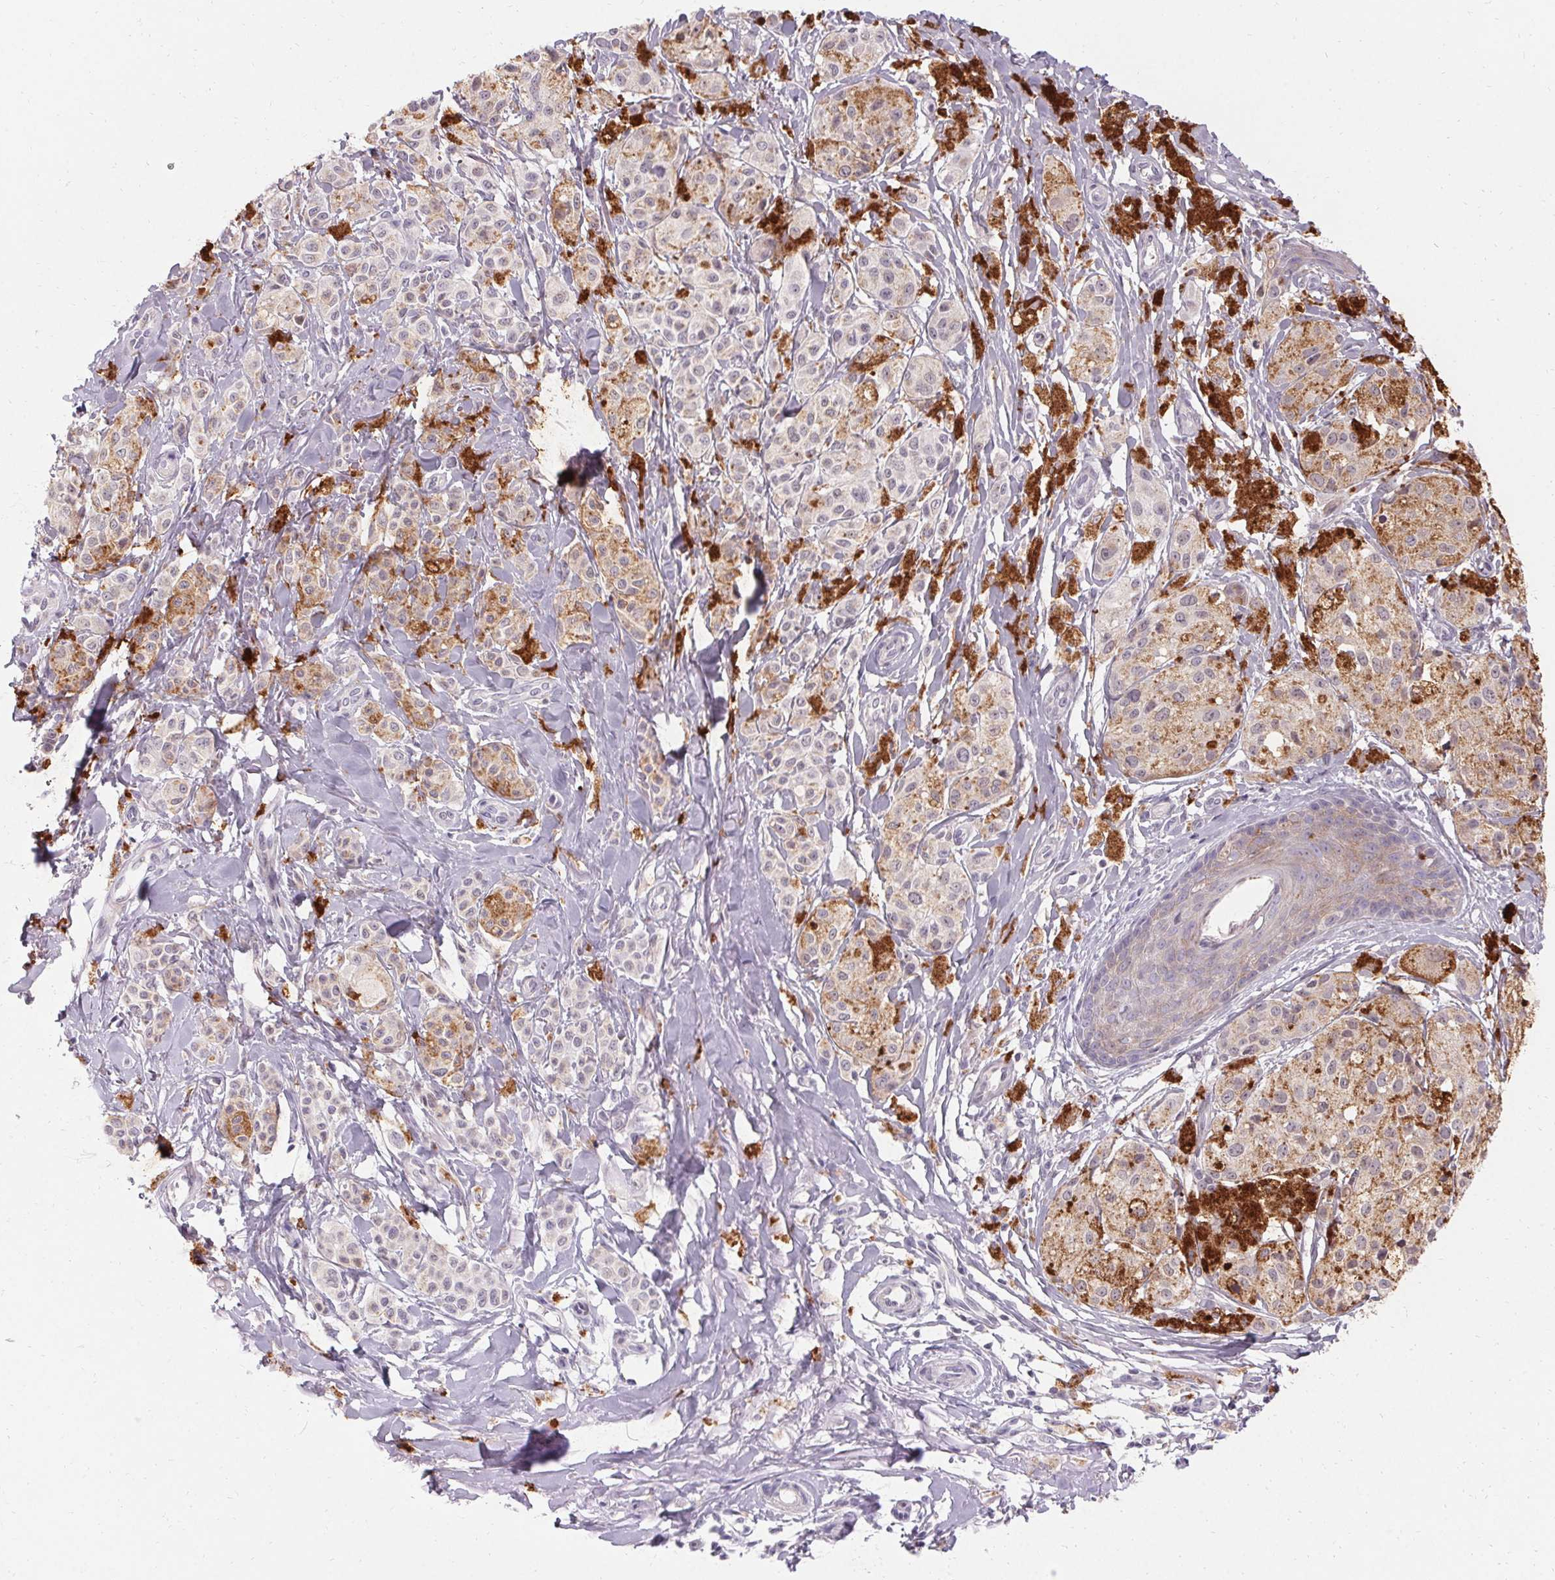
{"staining": {"intensity": "negative", "quantity": "none", "location": "none"}, "tissue": "melanoma", "cell_type": "Tumor cells", "image_type": "cancer", "snomed": [{"axis": "morphology", "description": "Malignant melanoma, NOS"}, {"axis": "topography", "description": "Skin"}], "caption": "Immunohistochemical staining of human melanoma displays no significant positivity in tumor cells.", "gene": "HSD17B3", "patient": {"sex": "female", "age": 80}}